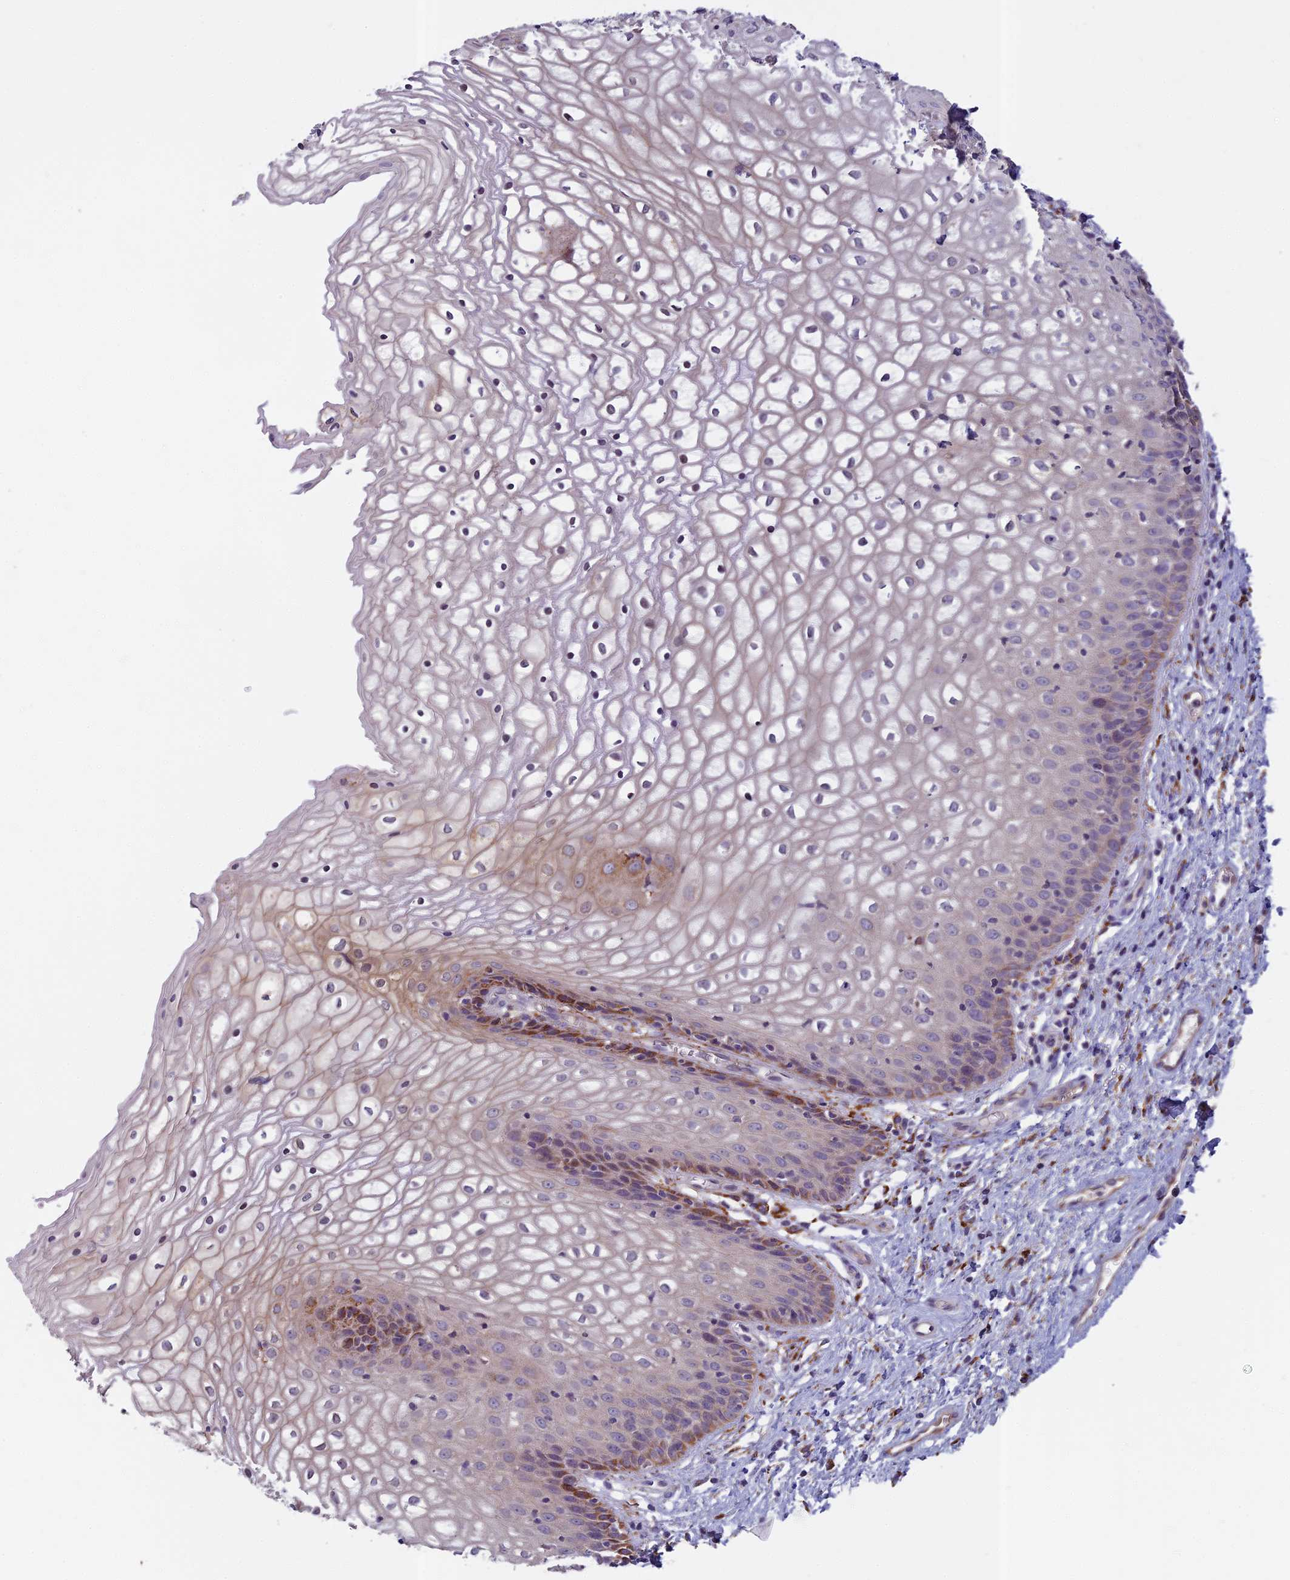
{"staining": {"intensity": "moderate", "quantity": "<25%", "location": "cytoplasmic/membranous"}, "tissue": "vagina", "cell_type": "Squamous epithelial cells", "image_type": "normal", "snomed": [{"axis": "morphology", "description": "Normal tissue, NOS"}, {"axis": "topography", "description": "Vagina"}], "caption": "This is a photomicrograph of immunohistochemistry staining of unremarkable vagina, which shows moderate positivity in the cytoplasmic/membranous of squamous epithelial cells.", "gene": "SEMA7A", "patient": {"sex": "female", "age": 34}}